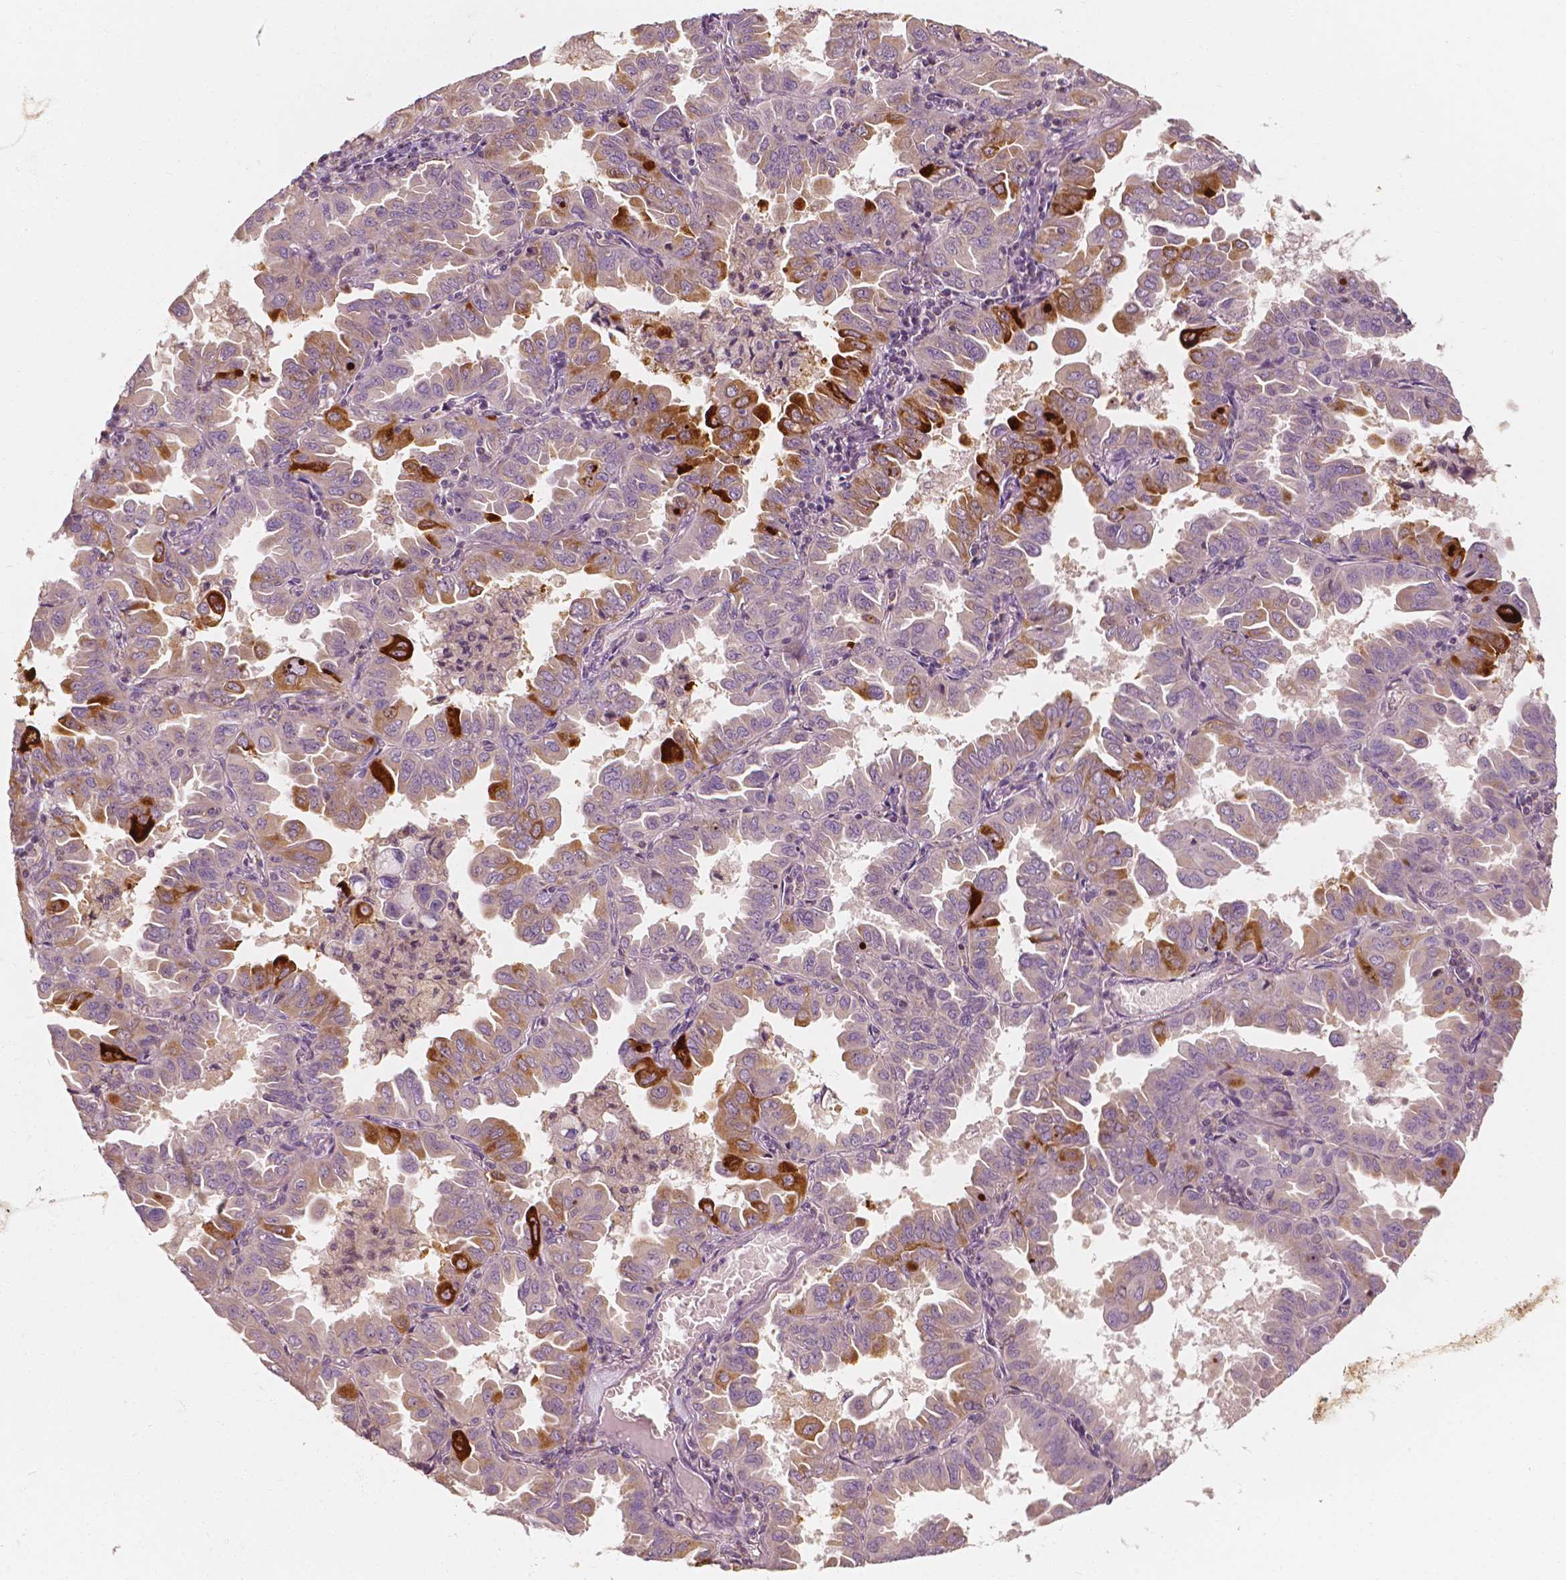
{"staining": {"intensity": "strong", "quantity": "<25%", "location": "cytoplasmic/membranous"}, "tissue": "lung cancer", "cell_type": "Tumor cells", "image_type": "cancer", "snomed": [{"axis": "morphology", "description": "Adenocarcinoma, NOS"}, {"axis": "topography", "description": "Lung"}], "caption": "A brown stain shows strong cytoplasmic/membranous expression of a protein in adenocarcinoma (lung) tumor cells.", "gene": "SHPK", "patient": {"sex": "male", "age": 64}}